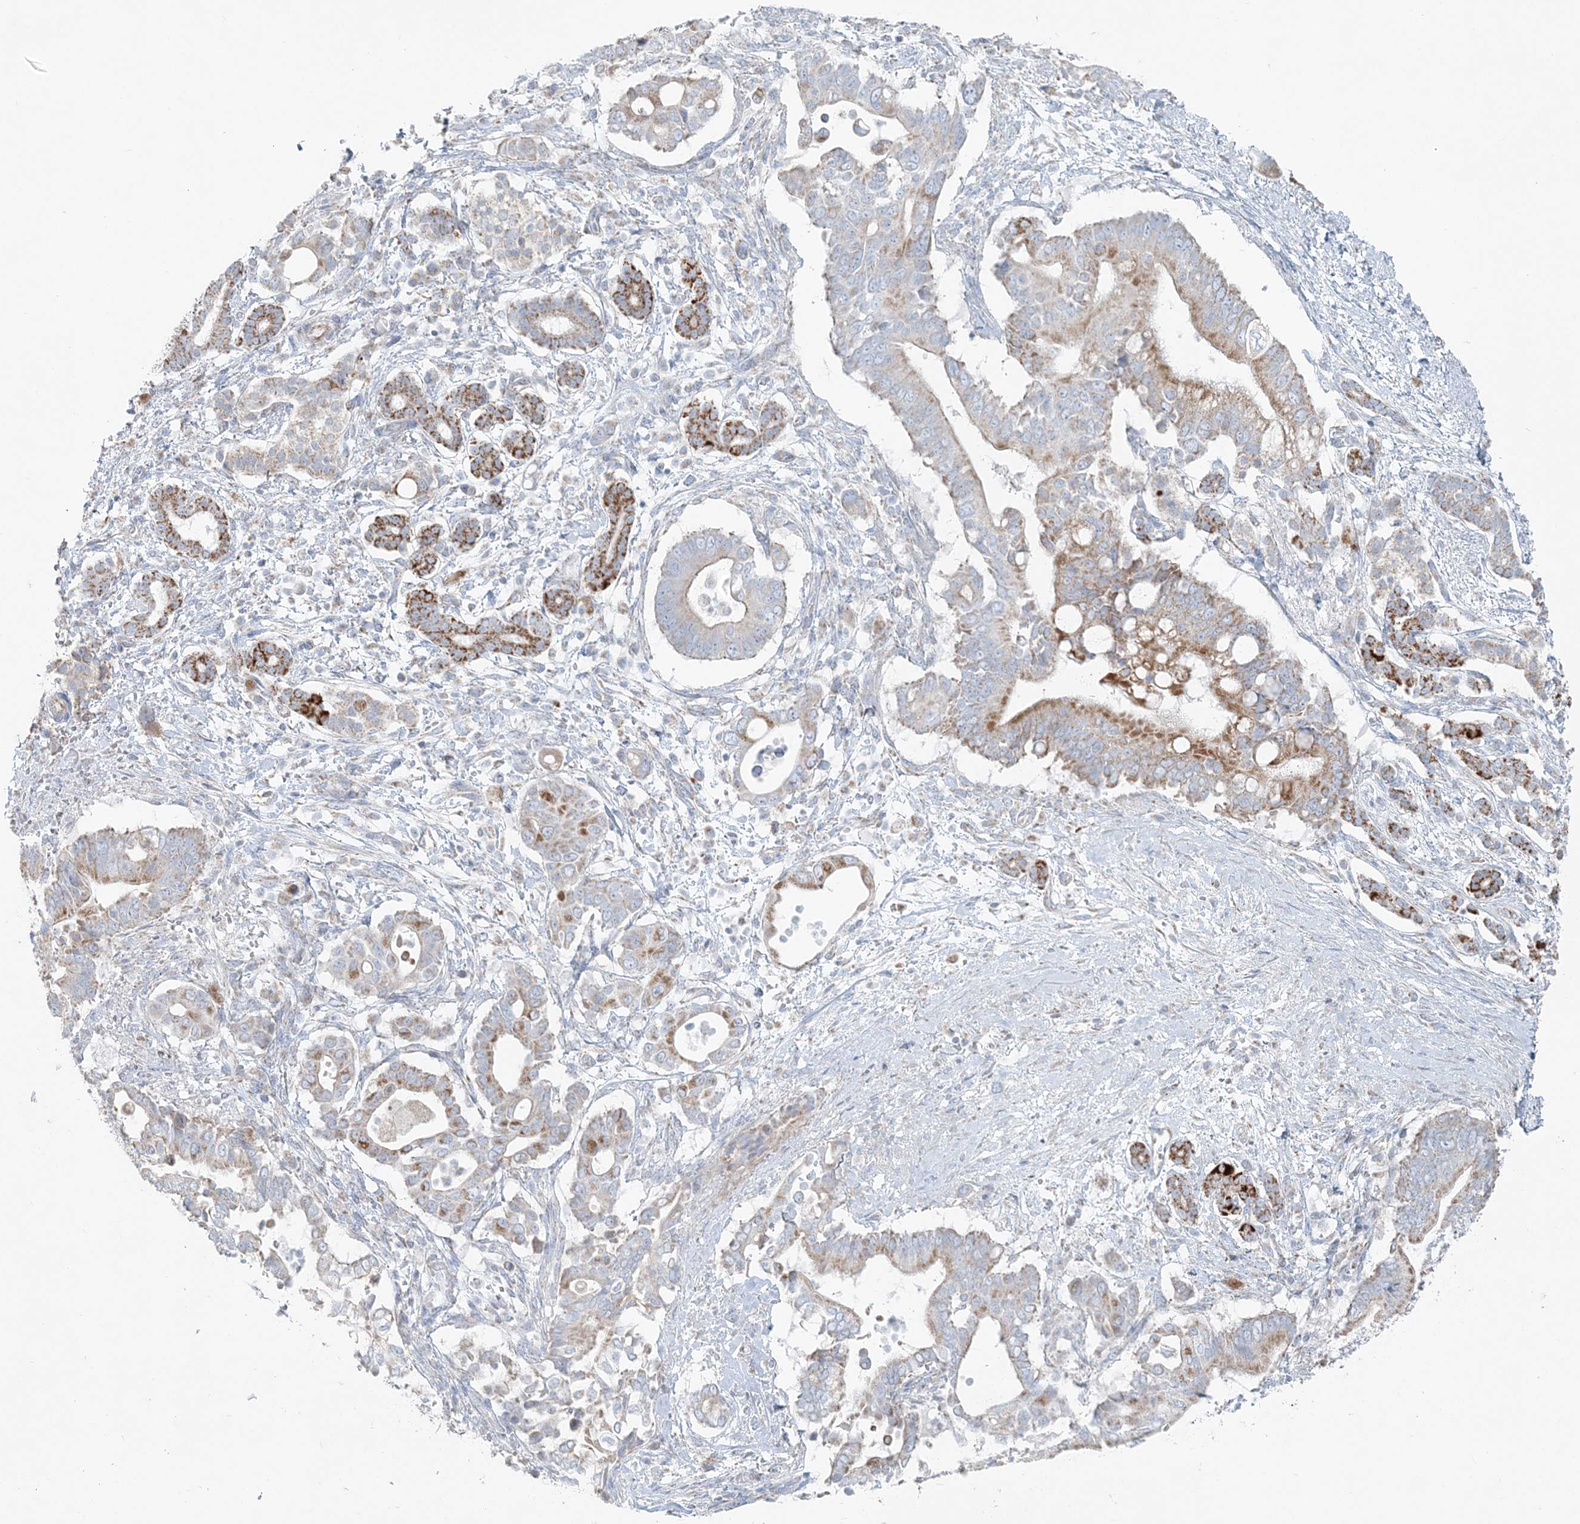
{"staining": {"intensity": "moderate", "quantity": "25%-75%", "location": "cytoplasmic/membranous"}, "tissue": "pancreatic cancer", "cell_type": "Tumor cells", "image_type": "cancer", "snomed": [{"axis": "morphology", "description": "Adenocarcinoma, NOS"}, {"axis": "topography", "description": "Pancreas"}], "caption": "This photomicrograph exhibits immunohistochemistry staining of pancreatic cancer, with medium moderate cytoplasmic/membranous positivity in about 25%-75% of tumor cells.", "gene": "PCCB", "patient": {"sex": "male", "age": 68}}